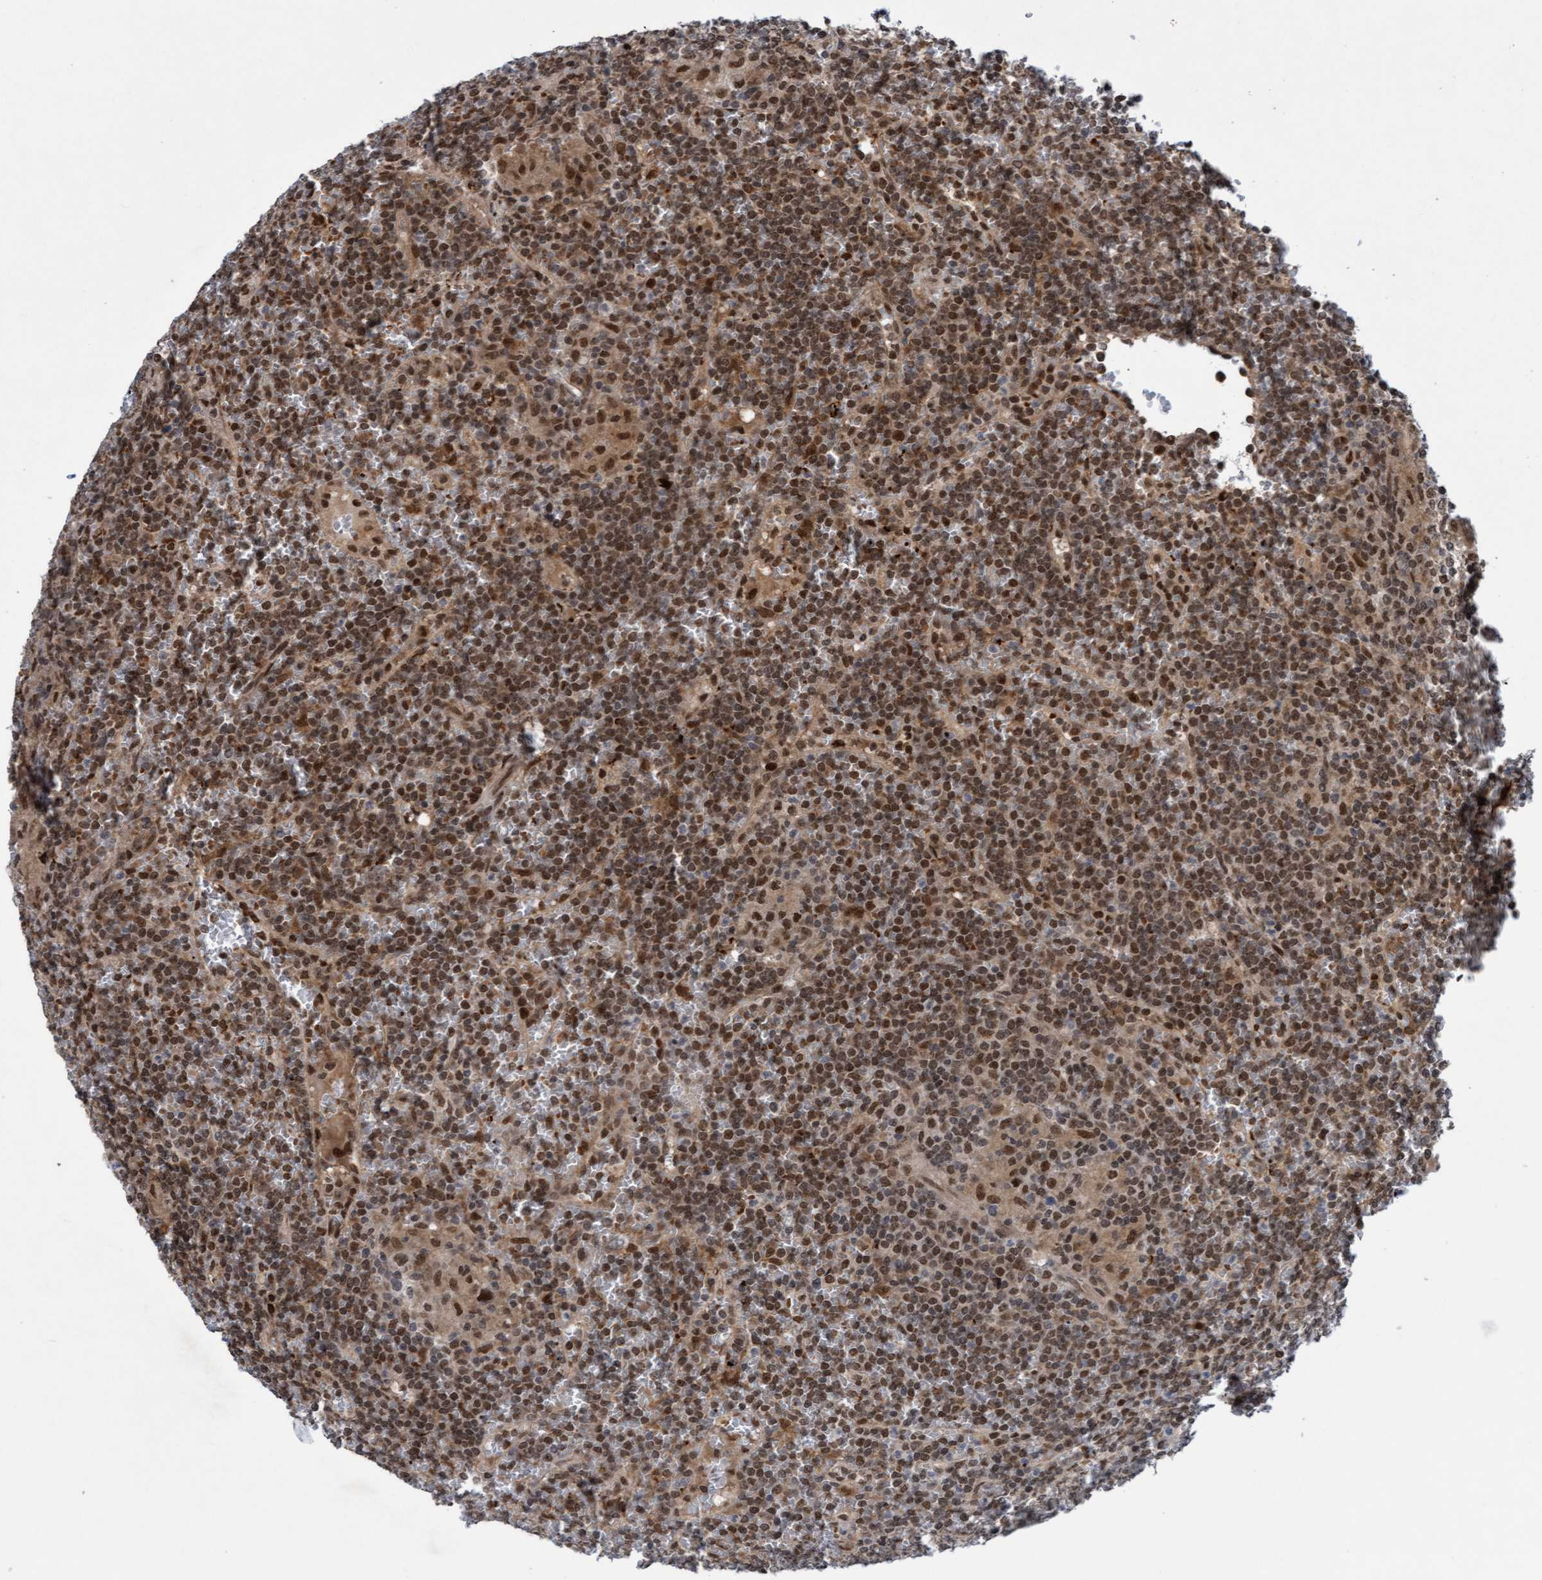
{"staining": {"intensity": "moderate", "quantity": ">75%", "location": "cytoplasmic/membranous,nuclear"}, "tissue": "lymphoma", "cell_type": "Tumor cells", "image_type": "cancer", "snomed": [{"axis": "morphology", "description": "Malignant lymphoma, non-Hodgkin's type, Low grade"}, {"axis": "topography", "description": "Spleen"}], "caption": "Immunohistochemistry (IHC) (DAB) staining of lymphoma exhibits moderate cytoplasmic/membranous and nuclear protein staining in approximately >75% of tumor cells.", "gene": "TANC2", "patient": {"sex": "female", "age": 19}}